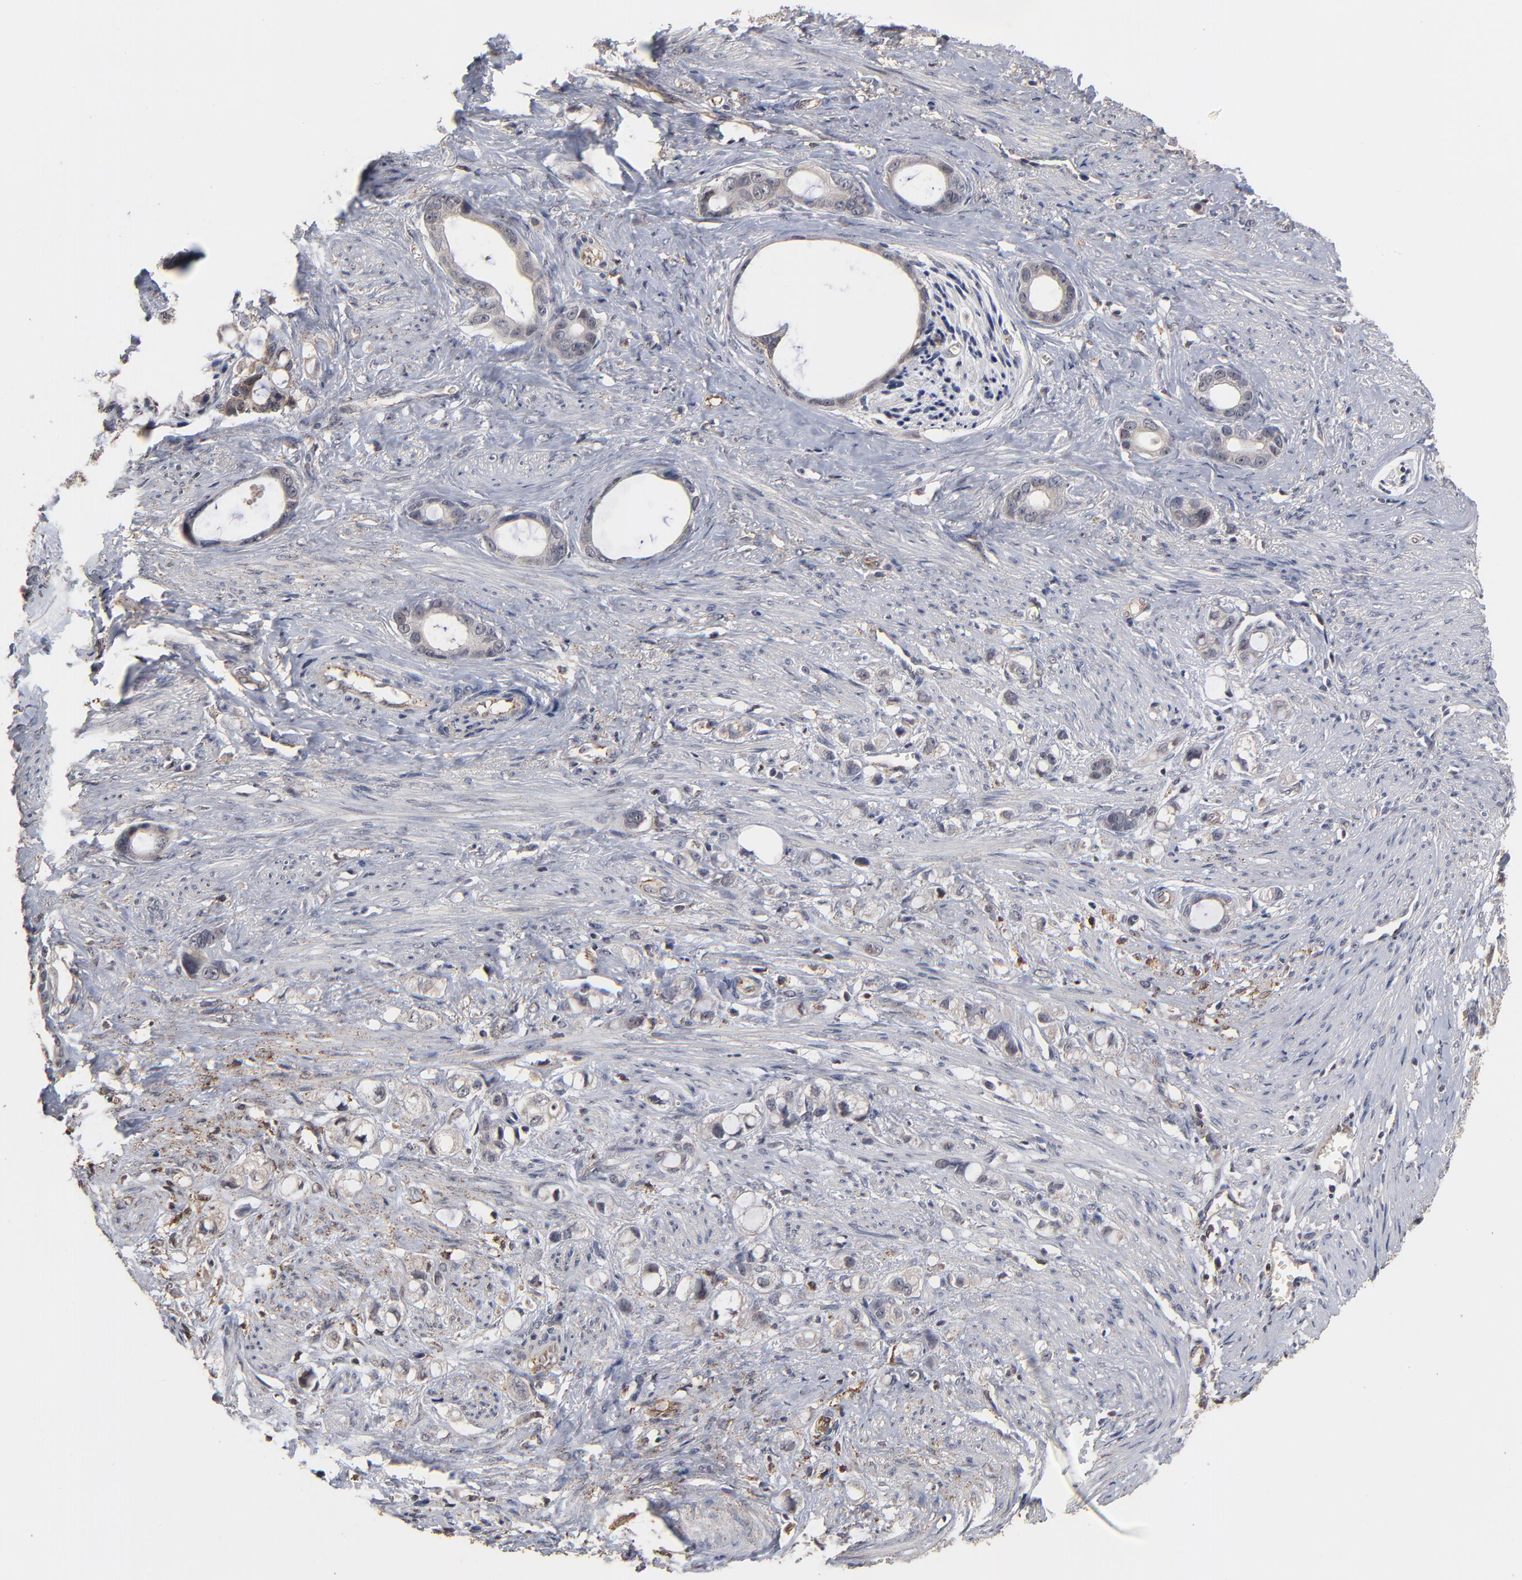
{"staining": {"intensity": "weak", "quantity": "<25%", "location": "cytoplasmic/membranous"}, "tissue": "stomach cancer", "cell_type": "Tumor cells", "image_type": "cancer", "snomed": [{"axis": "morphology", "description": "Adenocarcinoma, NOS"}, {"axis": "topography", "description": "Stomach"}], "caption": "Tumor cells are negative for brown protein staining in stomach adenocarcinoma.", "gene": "ASB8", "patient": {"sex": "female", "age": 75}}